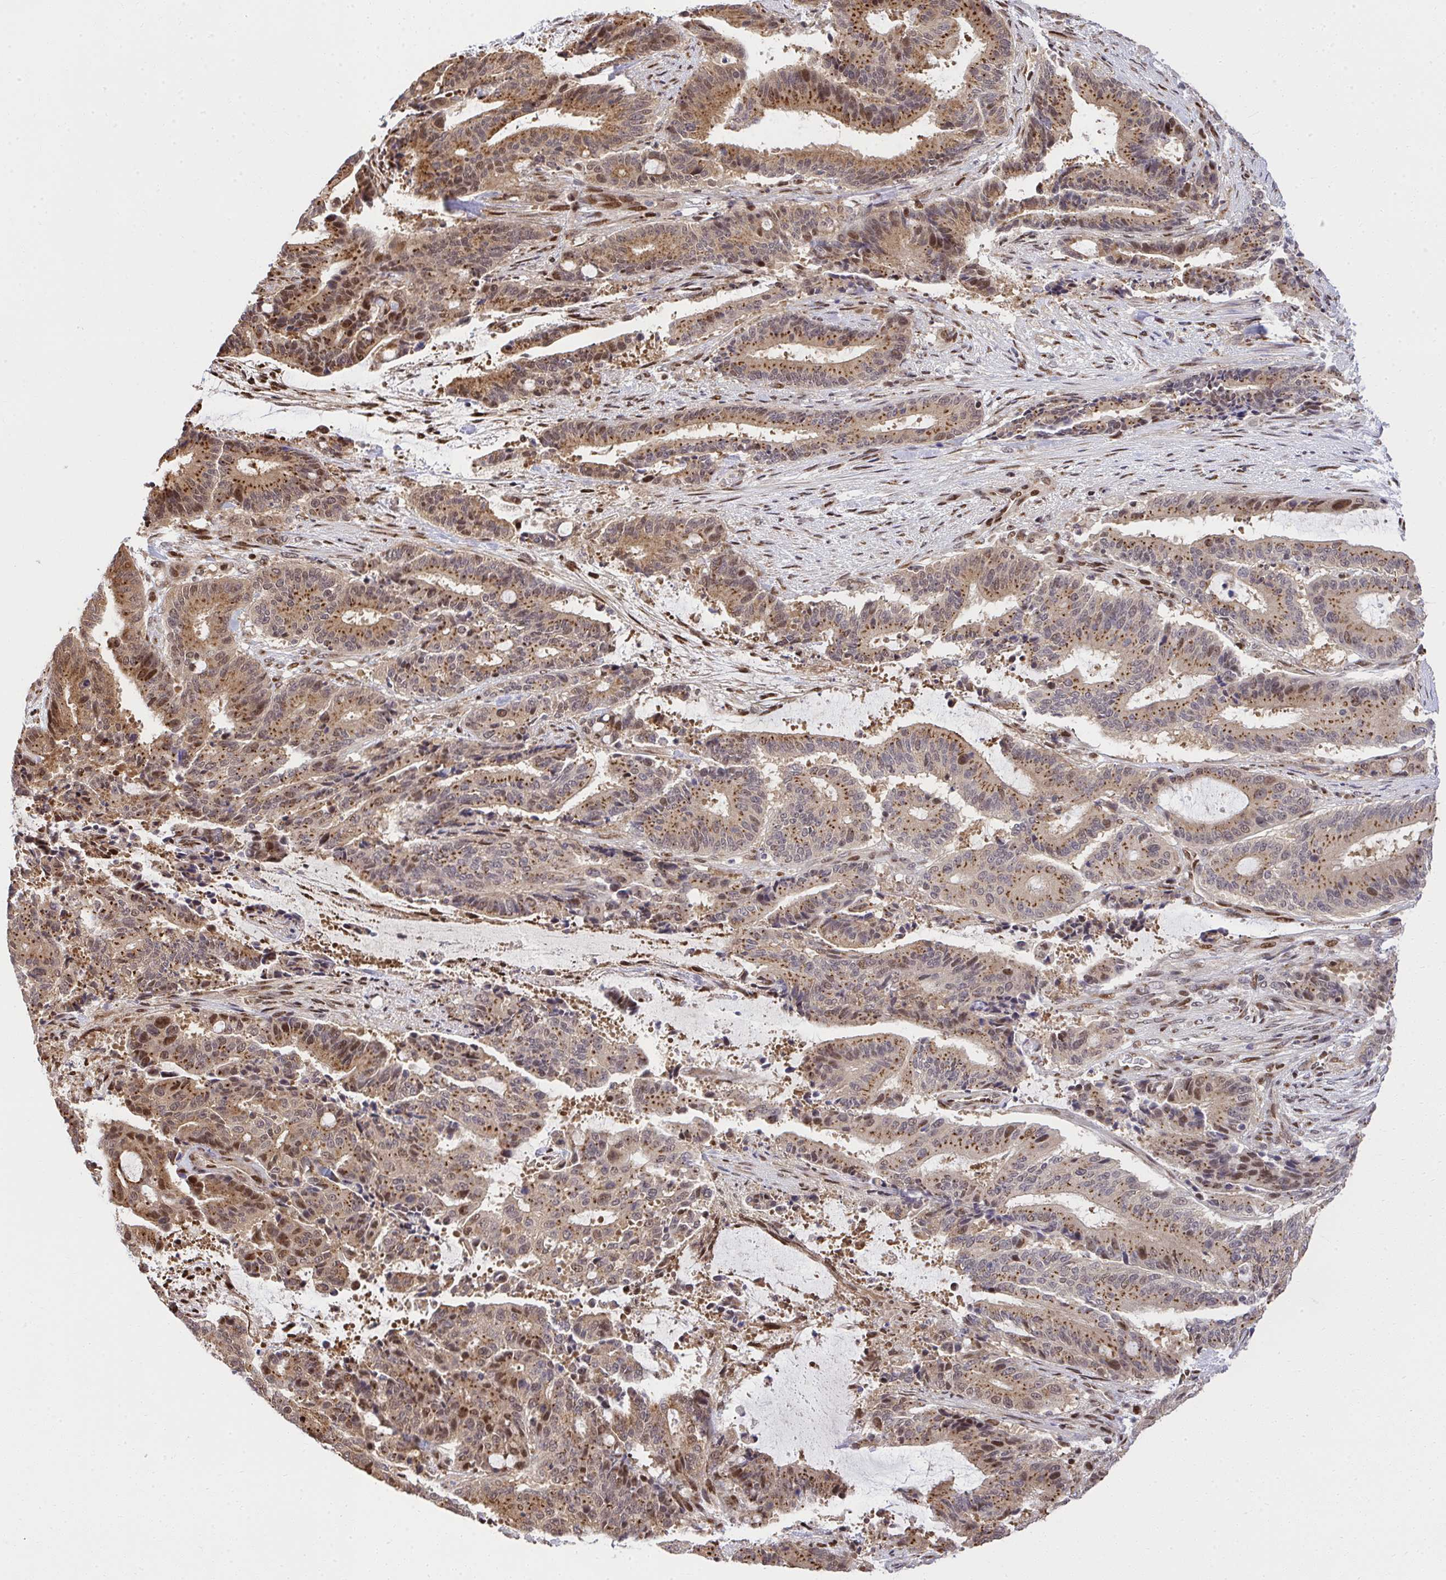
{"staining": {"intensity": "moderate", "quantity": ">75%", "location": "cytoplasmic/membranous,nuclear"}, "tissue": "liver cancer", "cell_type": "Tumor cells", "image_type": "cancer", "snomed": [{"axis": "morphology", "description": "Normal tissue, NOS"}, {"axis": "morphology", "description": "Cholangiocarcinoma"}, {"axis": "topography", "description": "Liver"}, {"axis": "topography", "description": "Peripheral nerve tissue"}], "caption": "Liver cholangiocarcinoma tissue exhibits moderate cytoplasmic/membranous and nuclear positivity in about >75% of tumor cells", "gene": "PIGY", "patient": {"sex": "female", "age": 73}}